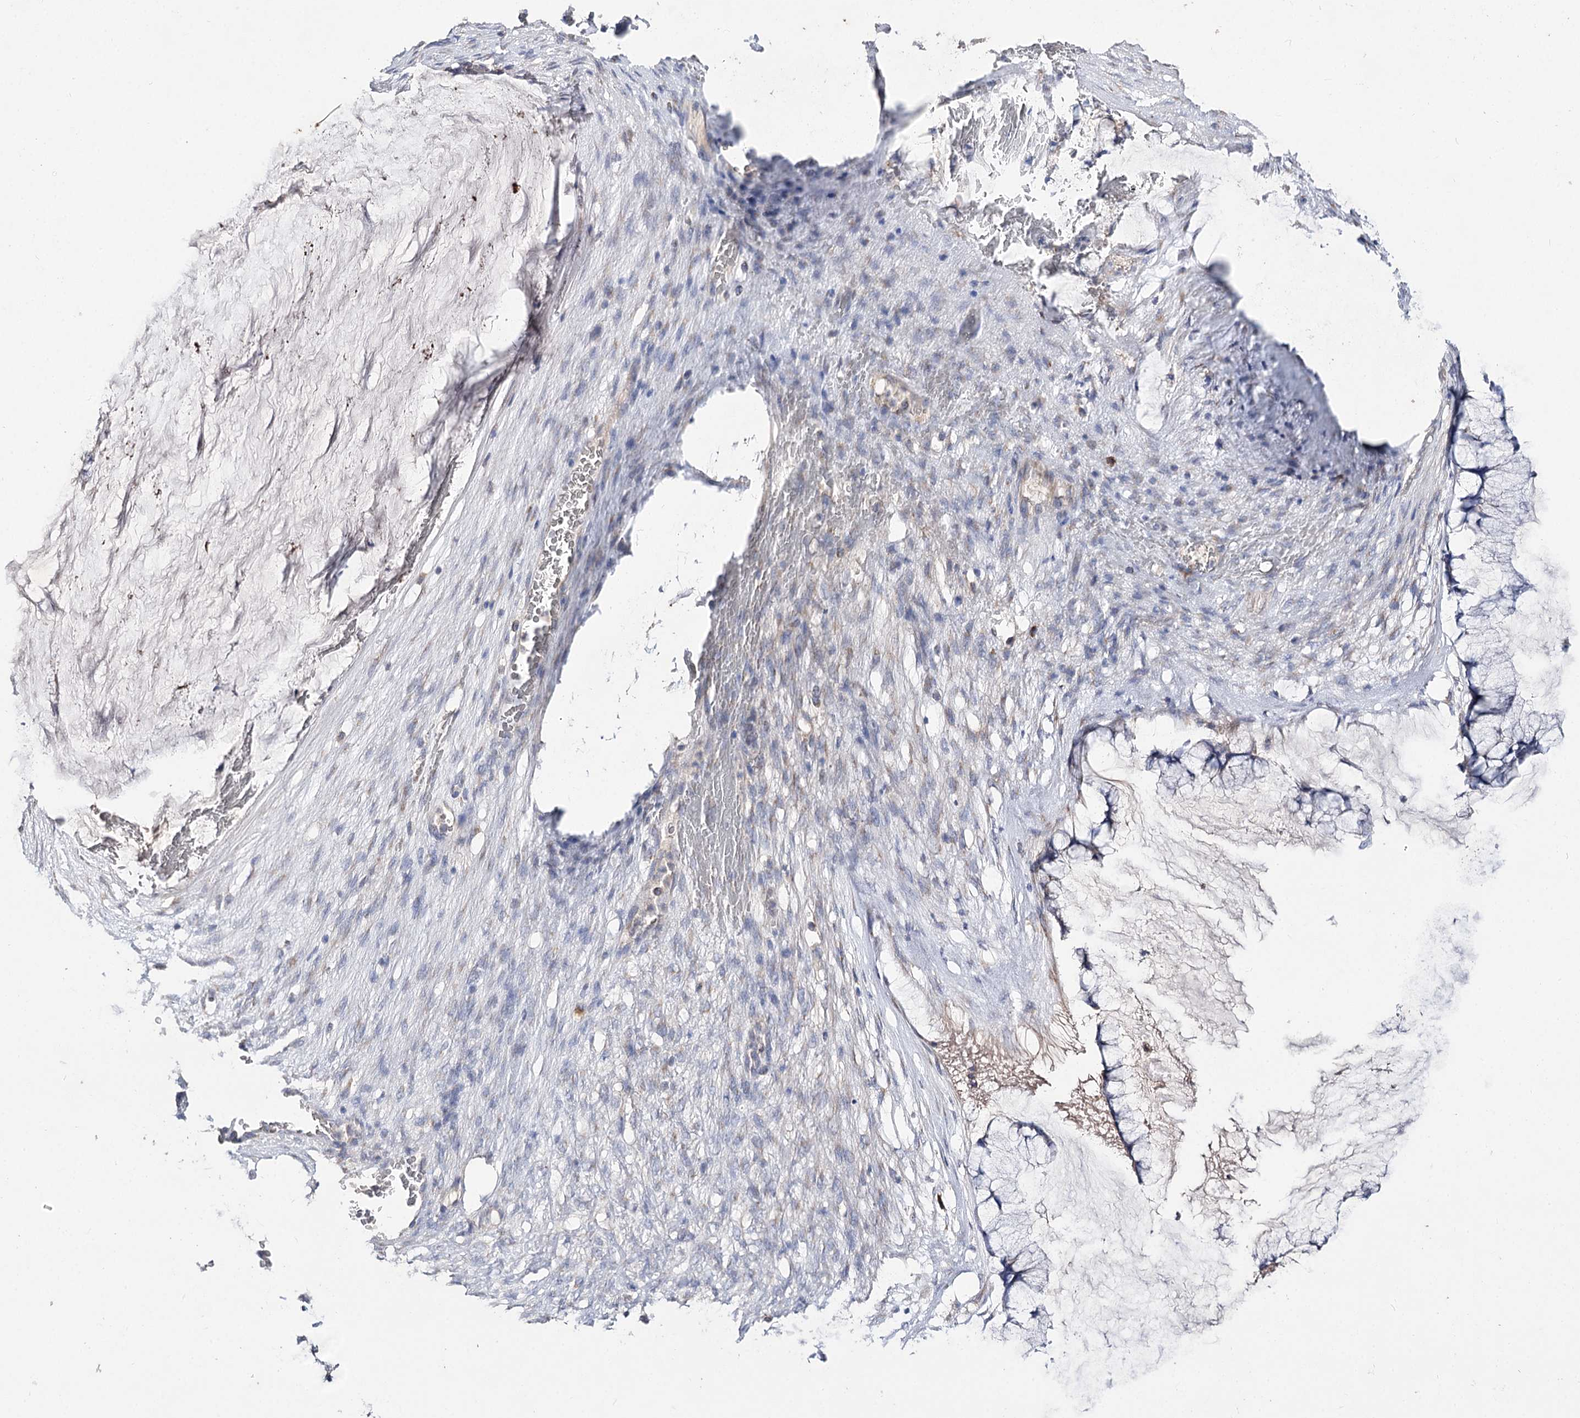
{"staining": {"intensity": "negative", "quantity": "none", "location": "none"}, "tissue": "ovarian cancer", "cell_type": "Tumor cells", "image_type": "cancer", "snomed": [{"axis": "morphology", "description": "Cystadenocarcinoma, mucinous, NOS"}, {"axis": "topography", "description": "Ovary"}], "caption": "The photomicrograph reveals no staining of tumor cells in ovarian cancer.", "gene": "IL1RAP", "patient": {"sex": "female", "age": 42}}